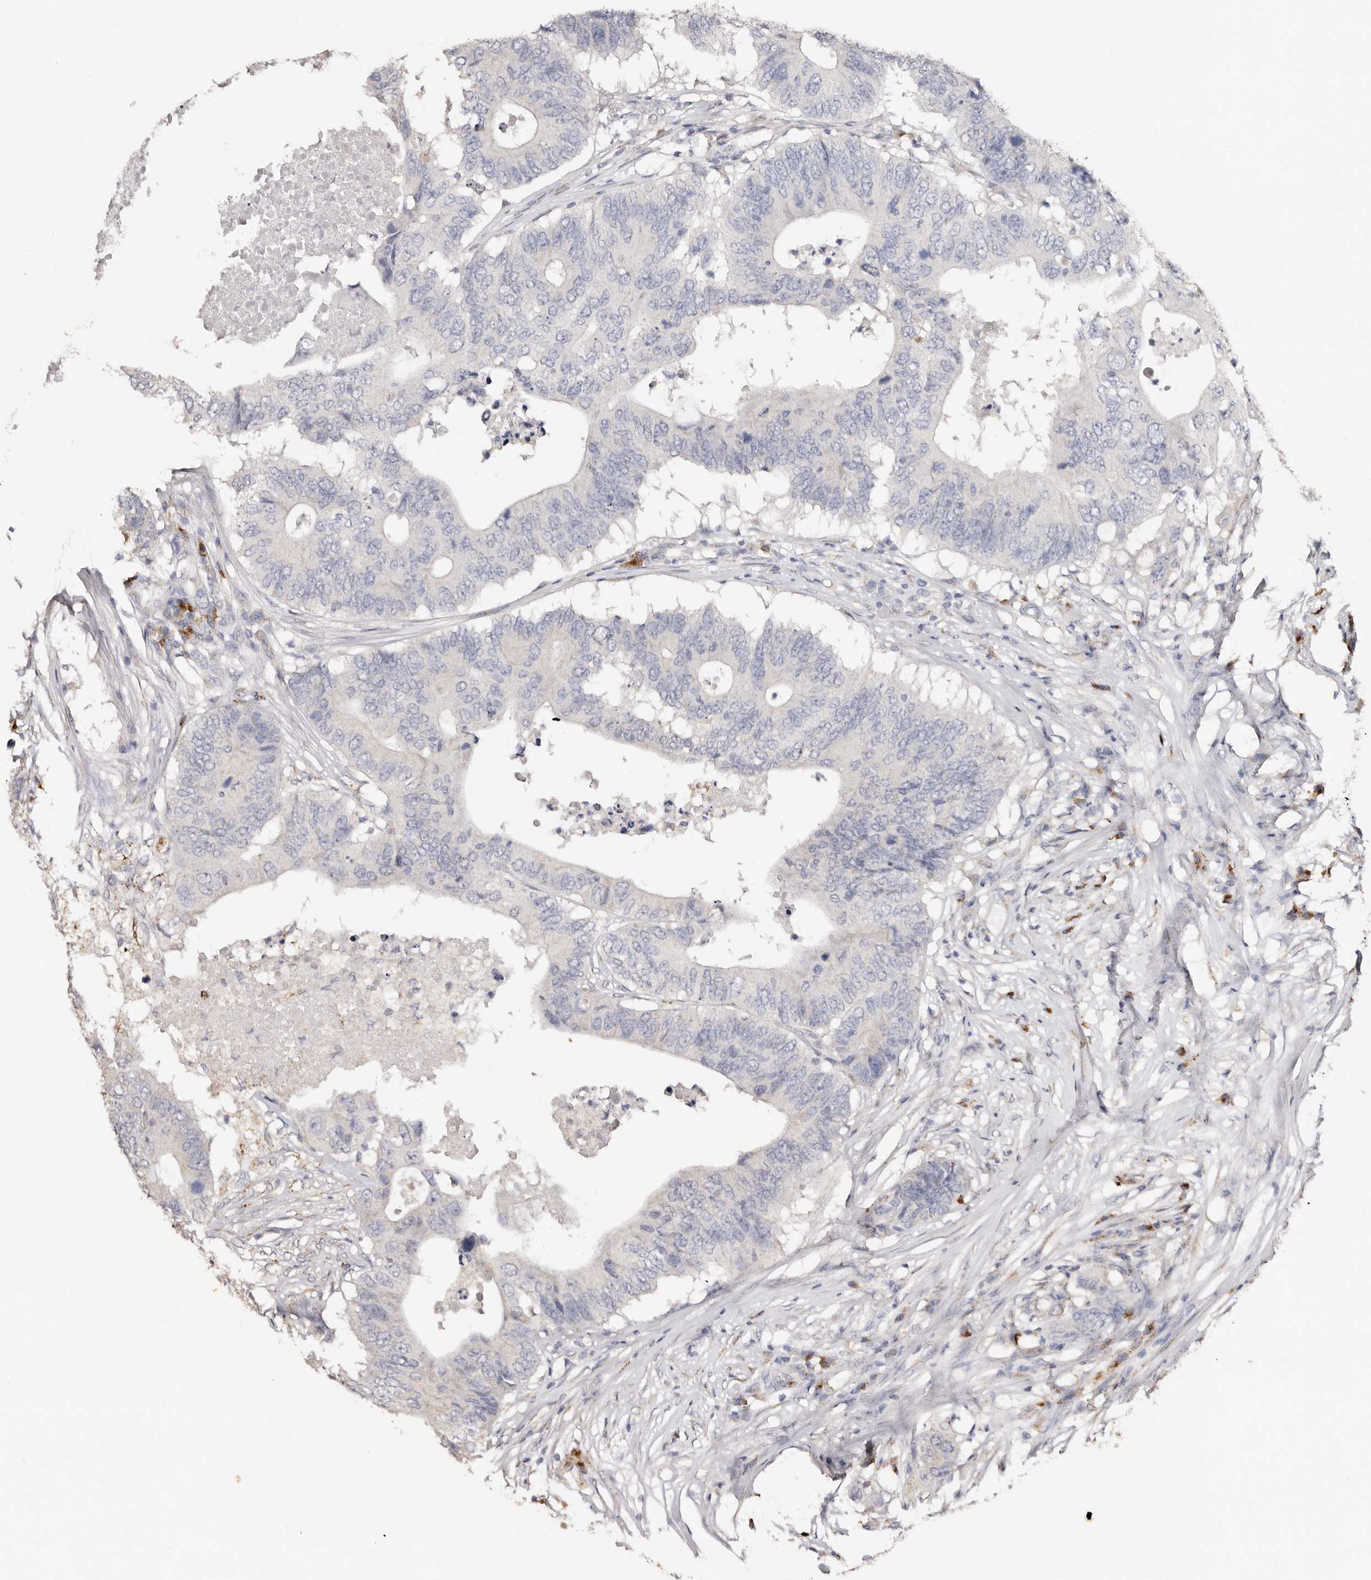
{"staining": {"intensity": "negative", "quantity": "none", "location": "none"}, "tissue": "colorectal cancer", "cell_type": "Tumor cells", "image_type": "cancer", "snomed": [{"axis": "morphology", "description": "Adenocarcinoma, NOS"}, {"axis": "topography", "description": "Colon"}], "caption": "Immunohistochemical staining of human colorectal cancer shows no significant expression in tumor cells.", "gene": "LGALS7B", "patient": {"sex": "male", "age": 71}}